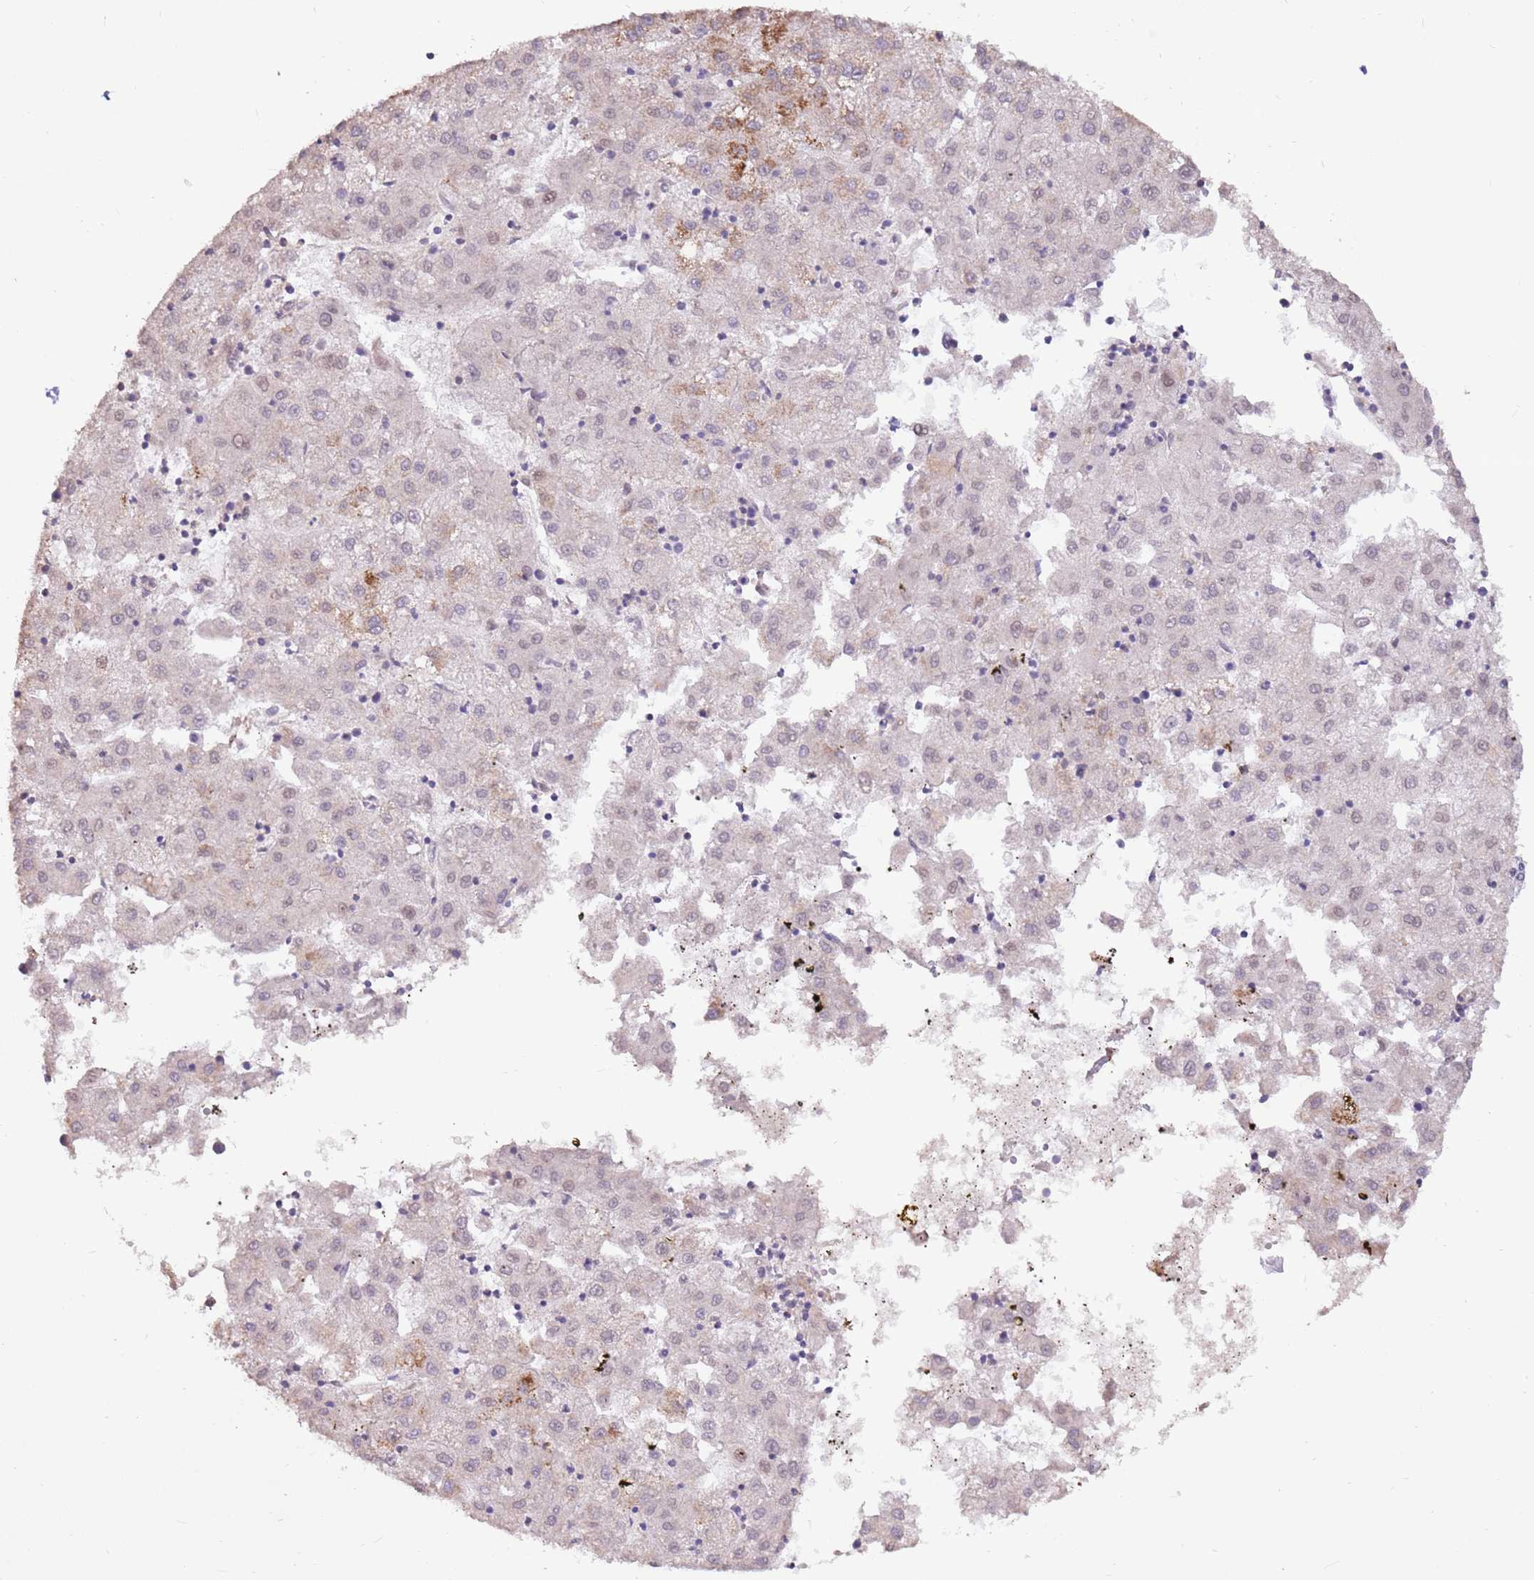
{"staining": {"intensity": "weak", "quantity": "<25%", "location": "cytoplasmic/membranous"}, "tissue": "liver cancer", "cell_type": "Tumor cells", "image_type": "cancer", "snomed": [{"axis": "morphology", "description": "Carcinoma, Hepatocellular, NOS"}, {"axis": "topography", "description": "Liver"}], "caption": "This is a histopathology image of IHC staining of liver cancer (hepatocellular carcinoma), which shows no expression in tumor cells.", "gene": "LGI4", "patient": {"sex": "male", "age": 72}}